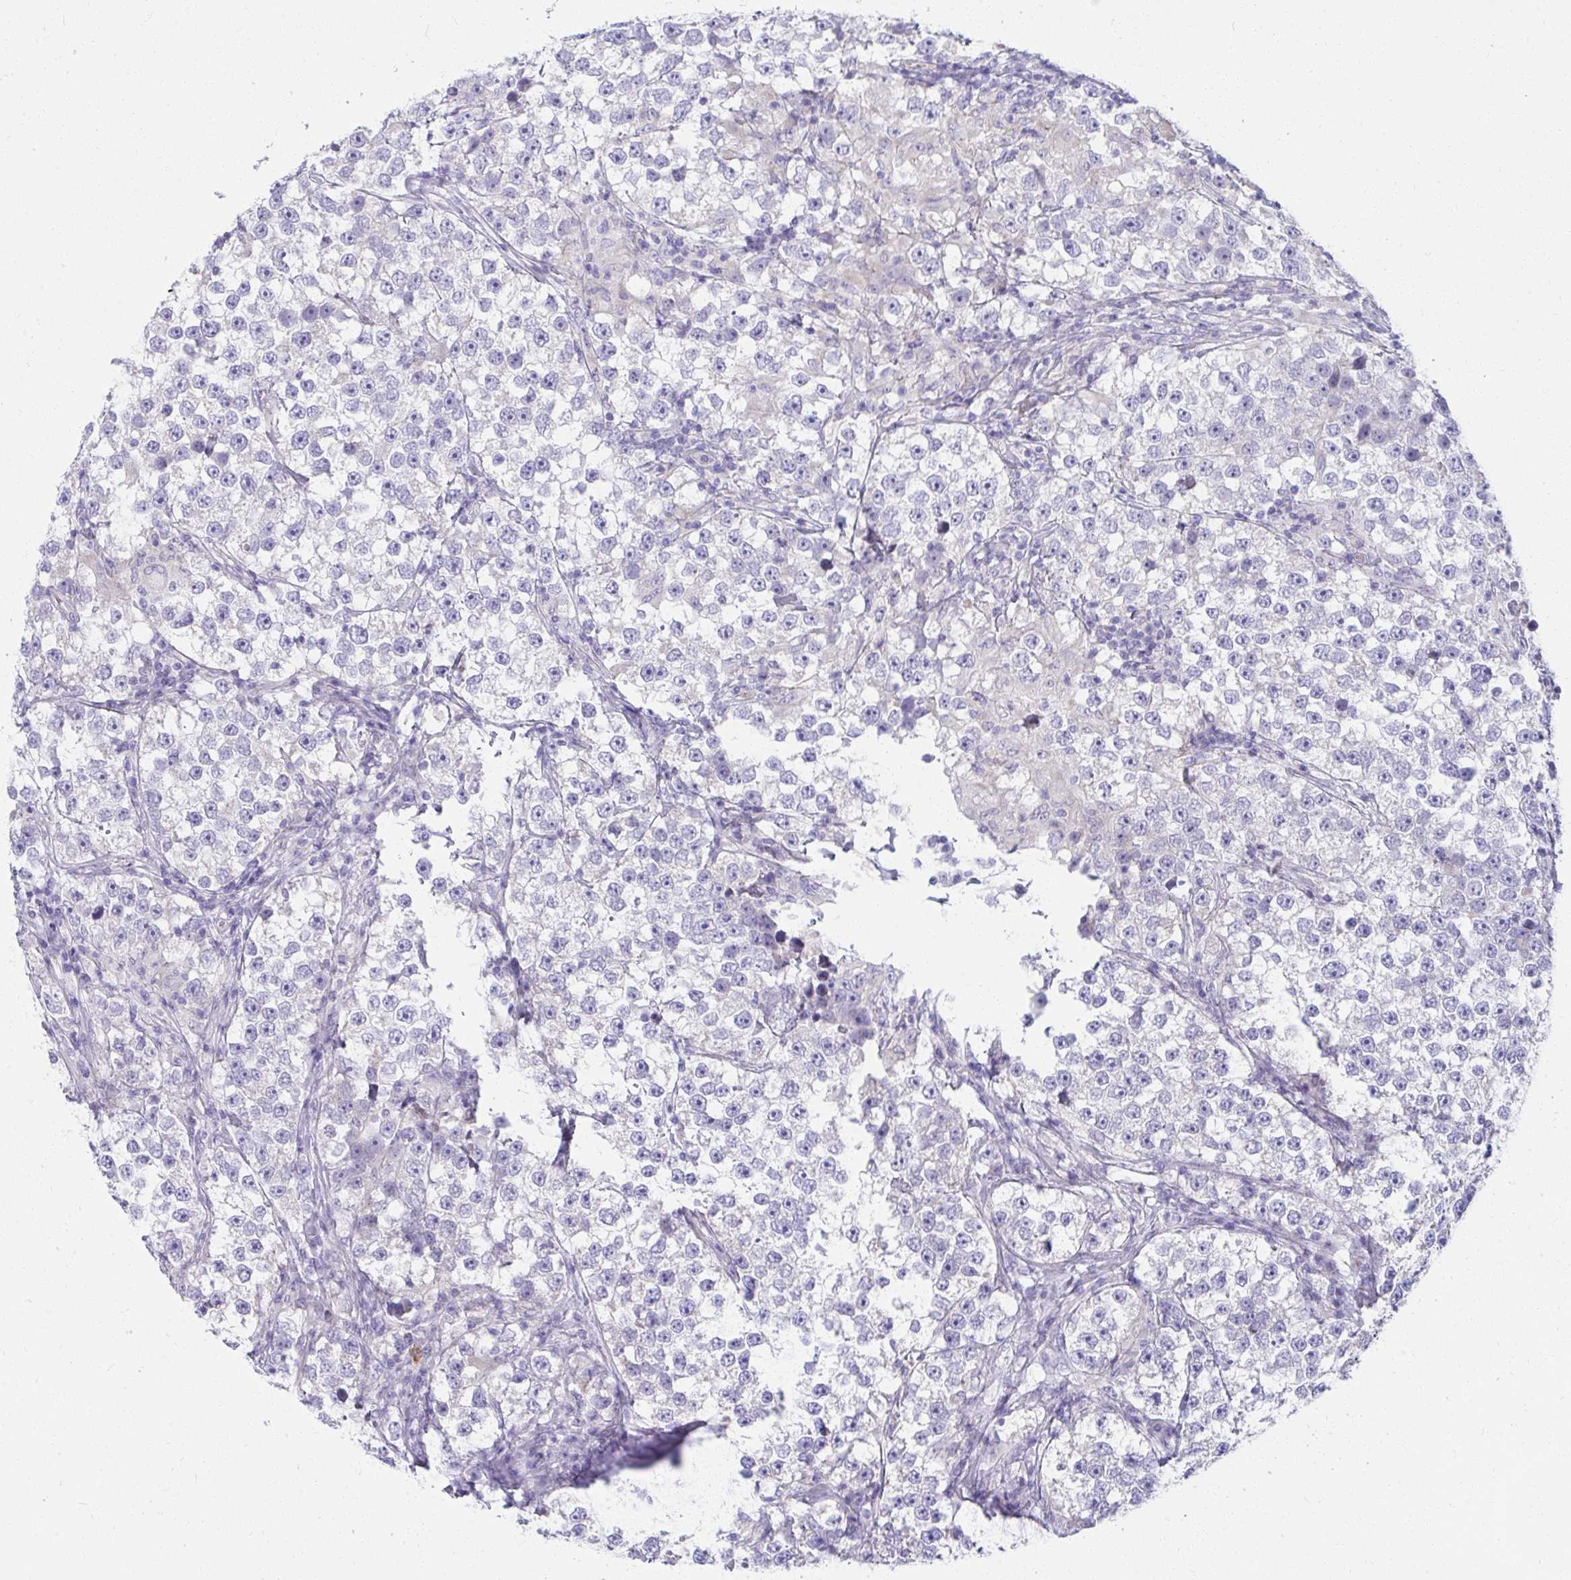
{"staining": {"intensity": "negative", "quantity": "none", "location": "none"}, "tissue": "testis cancer", "cell_type": "Tumor cells", "image_type": "cancer", "snomed": [{"axis": "morphology", "description": "Seminoma, NOS"}, {"axis": "topography", "description": "Testis"}], "caption": "There is no significant expression in tumor cells of testis seminoma.", "gene": "FASLG", "patient": {"sex": "male", "age": 46}}